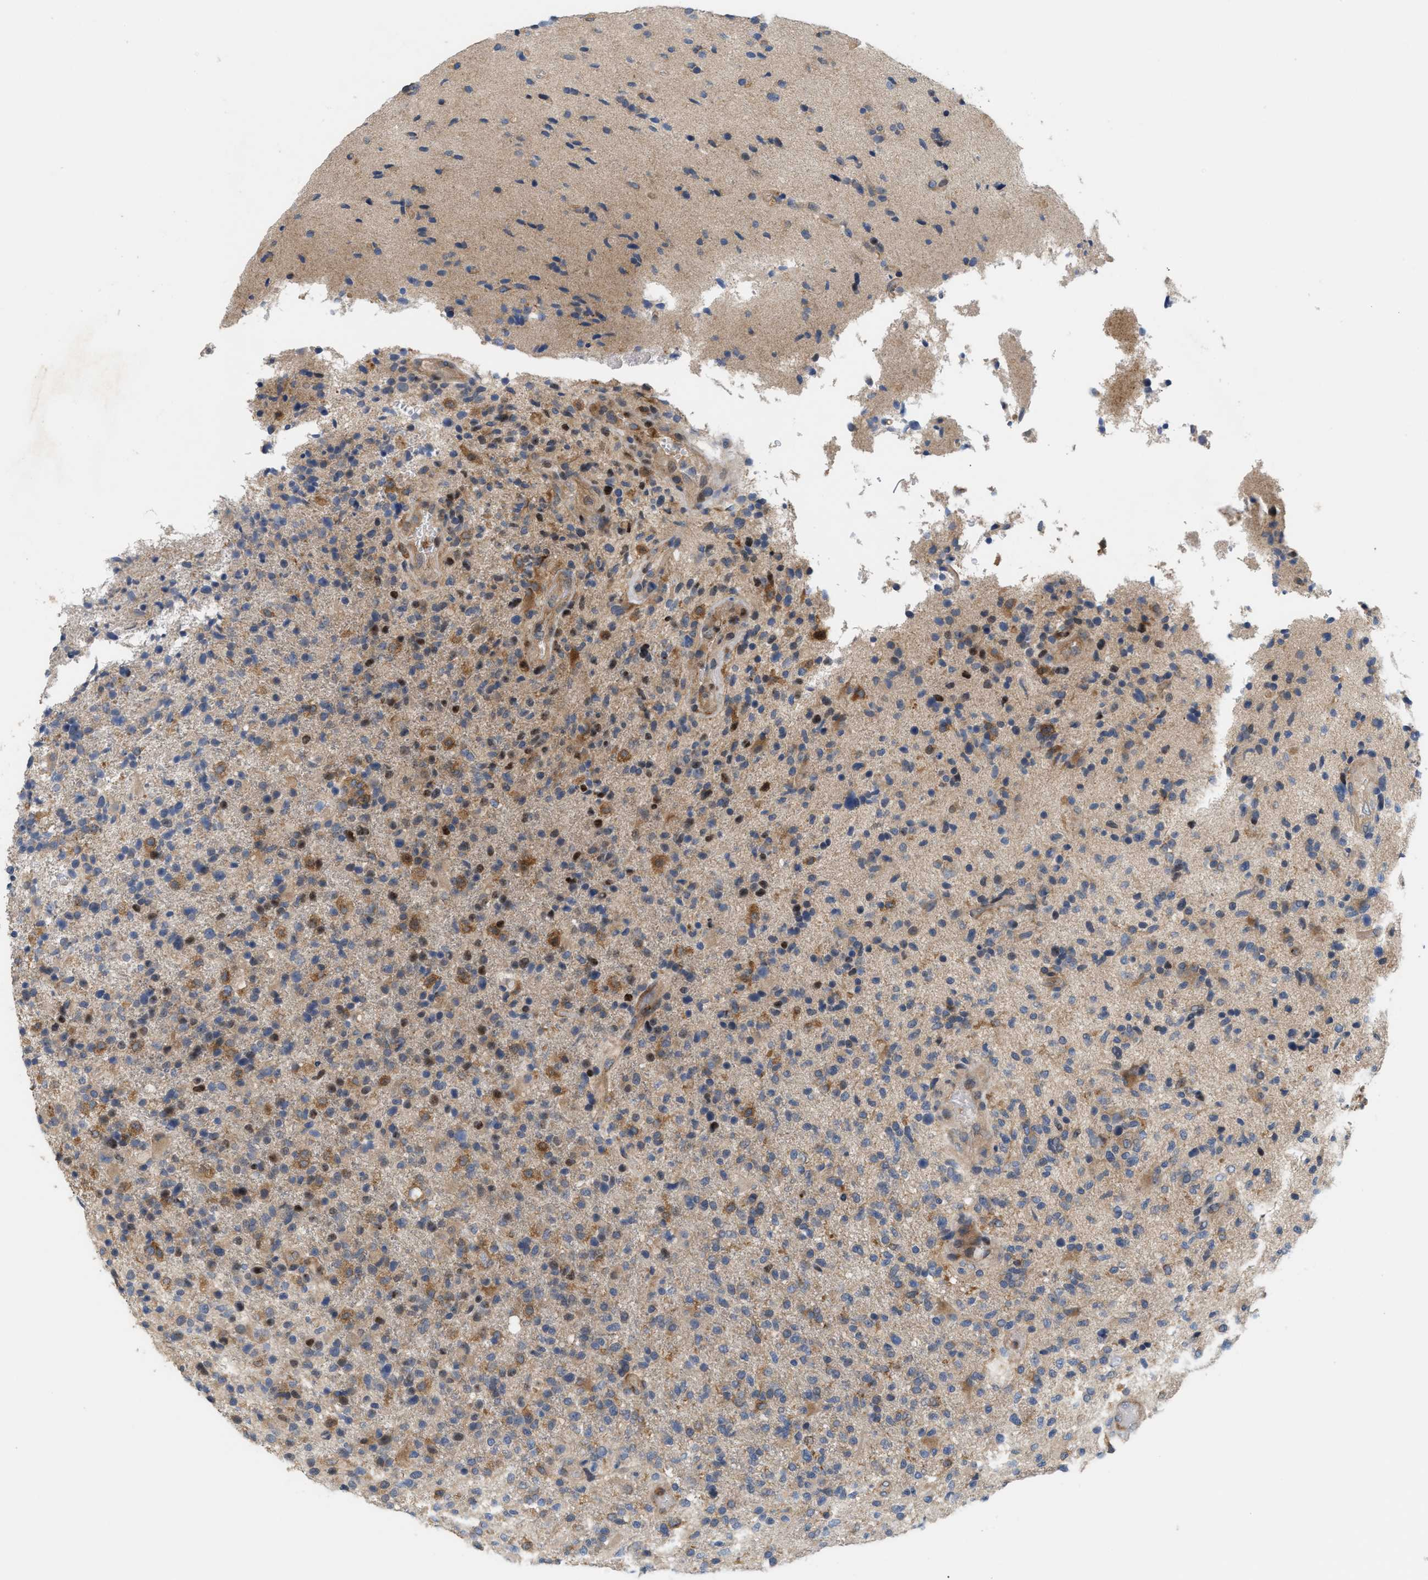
{"staining": {"intensity": "weak", "quantity": "25%-75%", "location": "cytoplasmic/membranous"}, "tissue": "glioma", "cell_type": "Tumor cells", "image_type": "cancer", "snomed": [{"axis": "morphology", "description": "Glioma, malignant, High grade"}, {"axis": "topography", "description": "Brain"}], "caption": "IHC of glioma displays low levels of weak cytoplasmic/membranous staining in approximately 25%-75% of tumor cells.", "gene": "DBNL", "patient": {"sex": "male", "age": 72}}